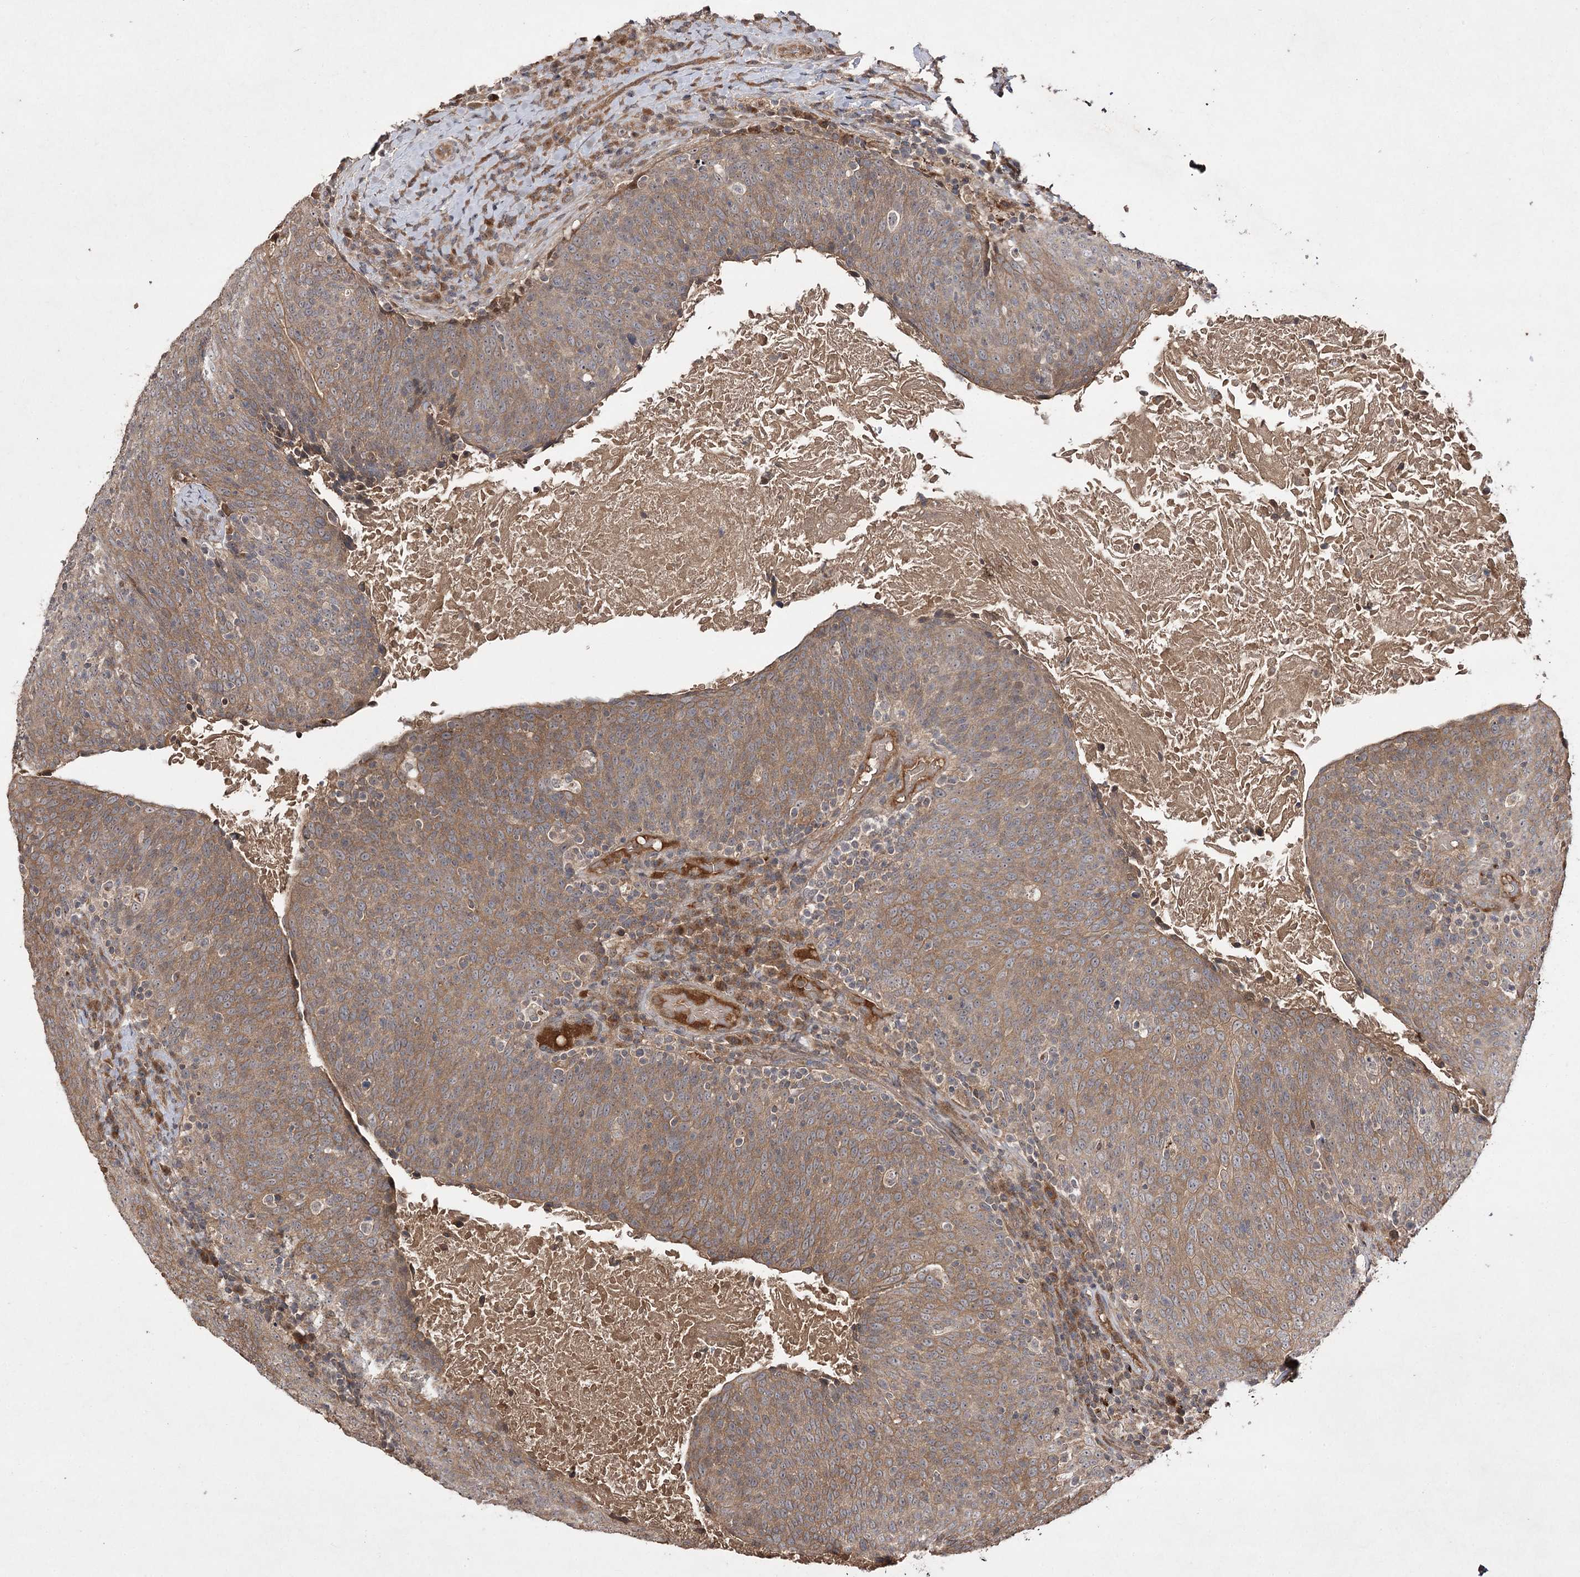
{"staining": {"intensity": "moderate", "quantity": ">75%", "location": "cytoplasmic/membranous"}, "tissue": "head and neck cancer", "cell_type": "Tumor cells", "image_type": "cancer", "snomed": [{"axis": "morphology", "description": "Squamous cell carcinoma, NOS"}, {"axis": "morphology", "description": "Squamous cell carcinoma, metastatic, NOS"}, {"axis": "topography", "description": "Lymph node"}, {"axis": "topography", "description": "Head-Neck"}], "caption": "Brown immunohistochemical staining in metastatic squamous cell carcinoma (head and neck) demonstrates moderate cytoplasmic/membranous positivity in approximately >75% of tumor cells. (Stains: DAB in brown, nuclei in blue, Microscopy: brightfield microscopy at high magnification).", "gene": "FANCL", "patient": {"sex": "male", "age": 62}}